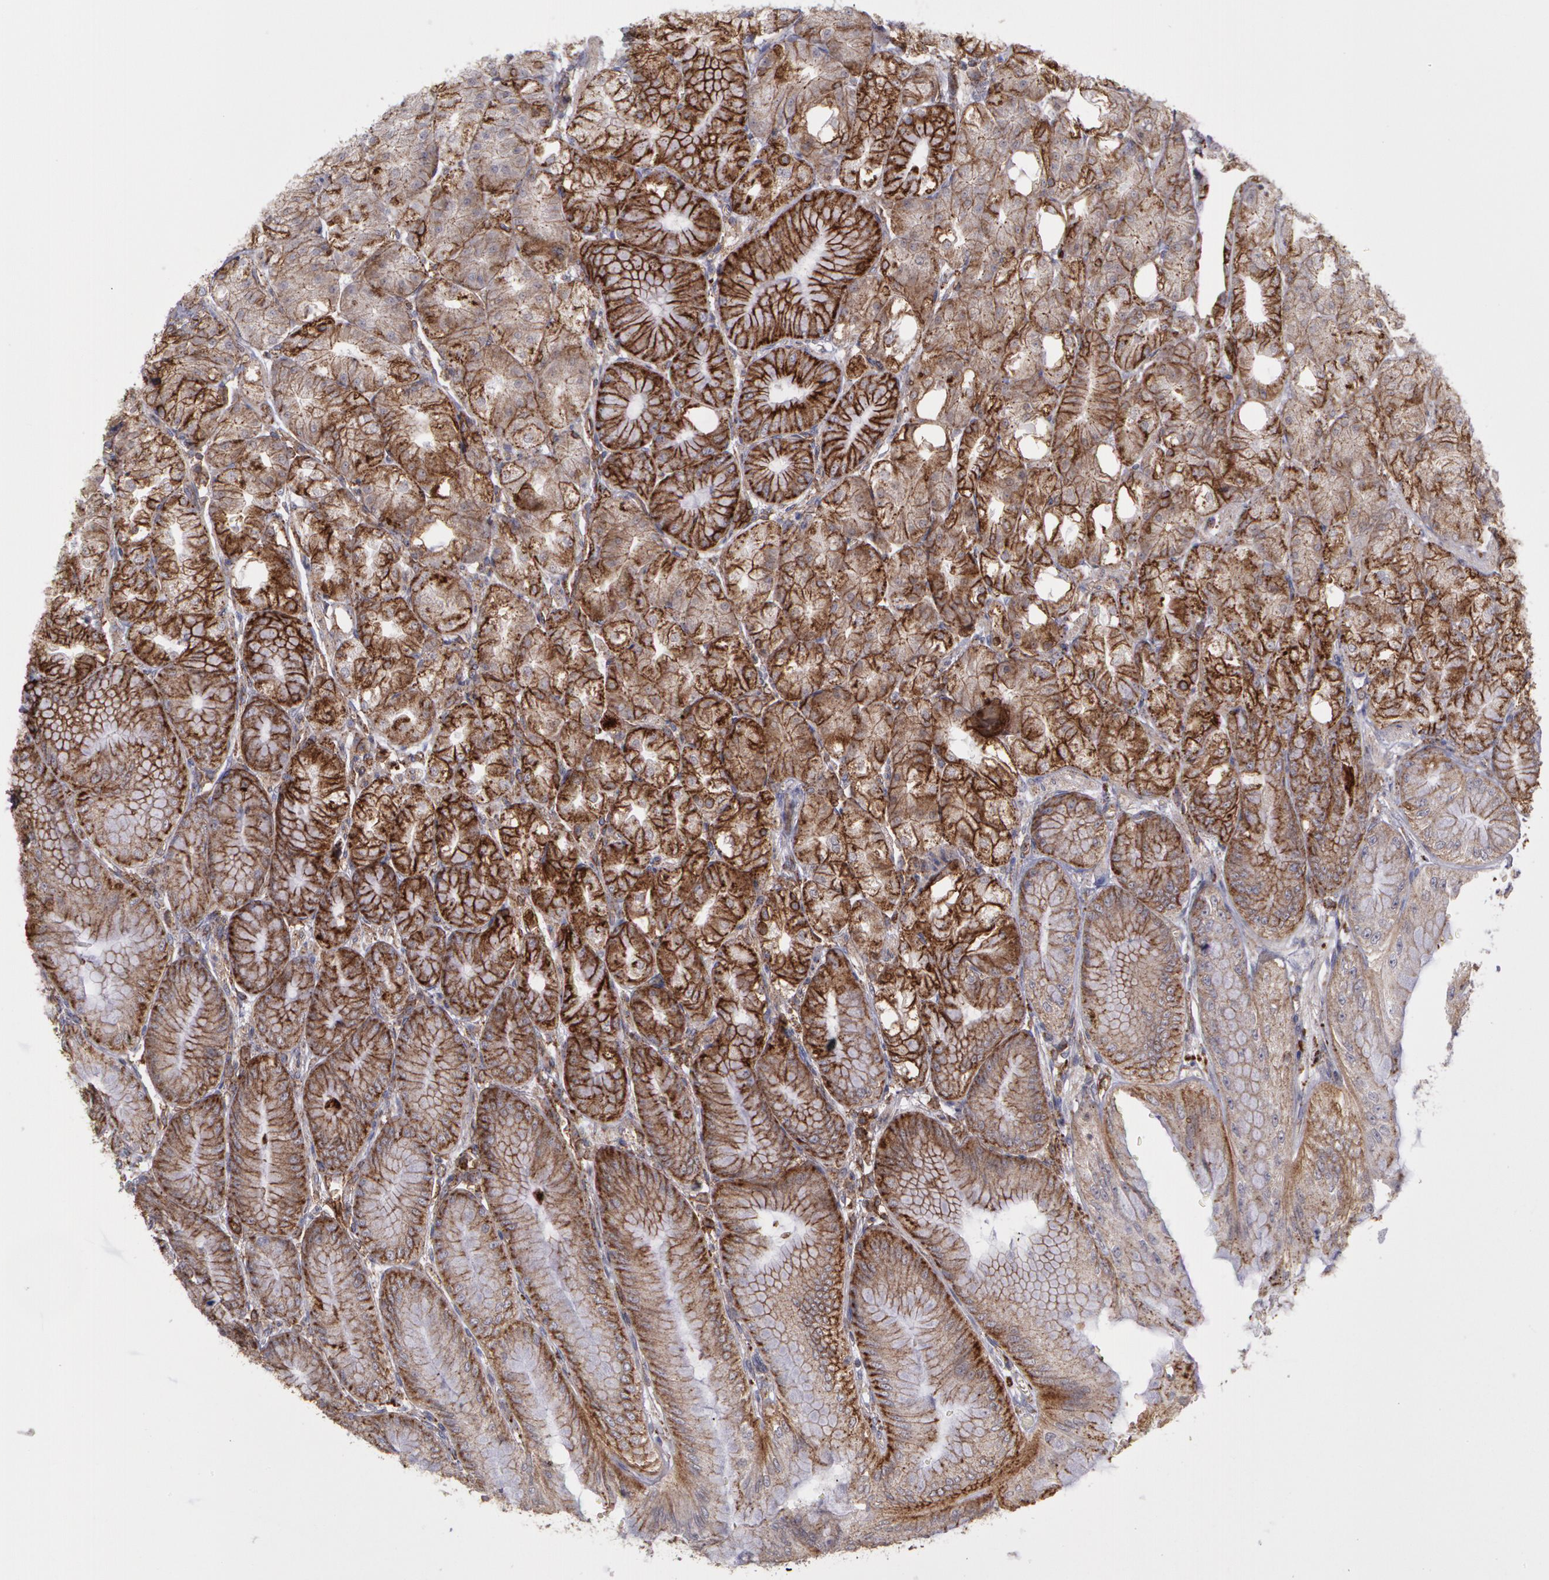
{"staining": {"intensity": "strong", "quantity": ">75%", "location": "cytoplasmic/membranous"}, "tissue": "stomach", "cell_type": "Glandular cells", "image_type": "normal", "snomed": [{"axis": "morphology", "description": "Normal tissue, NOS"}, {"axis": "topography", "description": "Stomach, lower"}], "caption": "Glandular cells reveal high levels of strong cytoplasmic/membranous positivity in approximately >75% of cells in benign human stomach. The staining was performed using DAB (3,3'-diaminobenzidine), with brown indicating positive protein expression. Nuclei are stained blue with hematoxylin.", "gene": "FLOT2", "patient": {"sex": "male", "age": 71}}